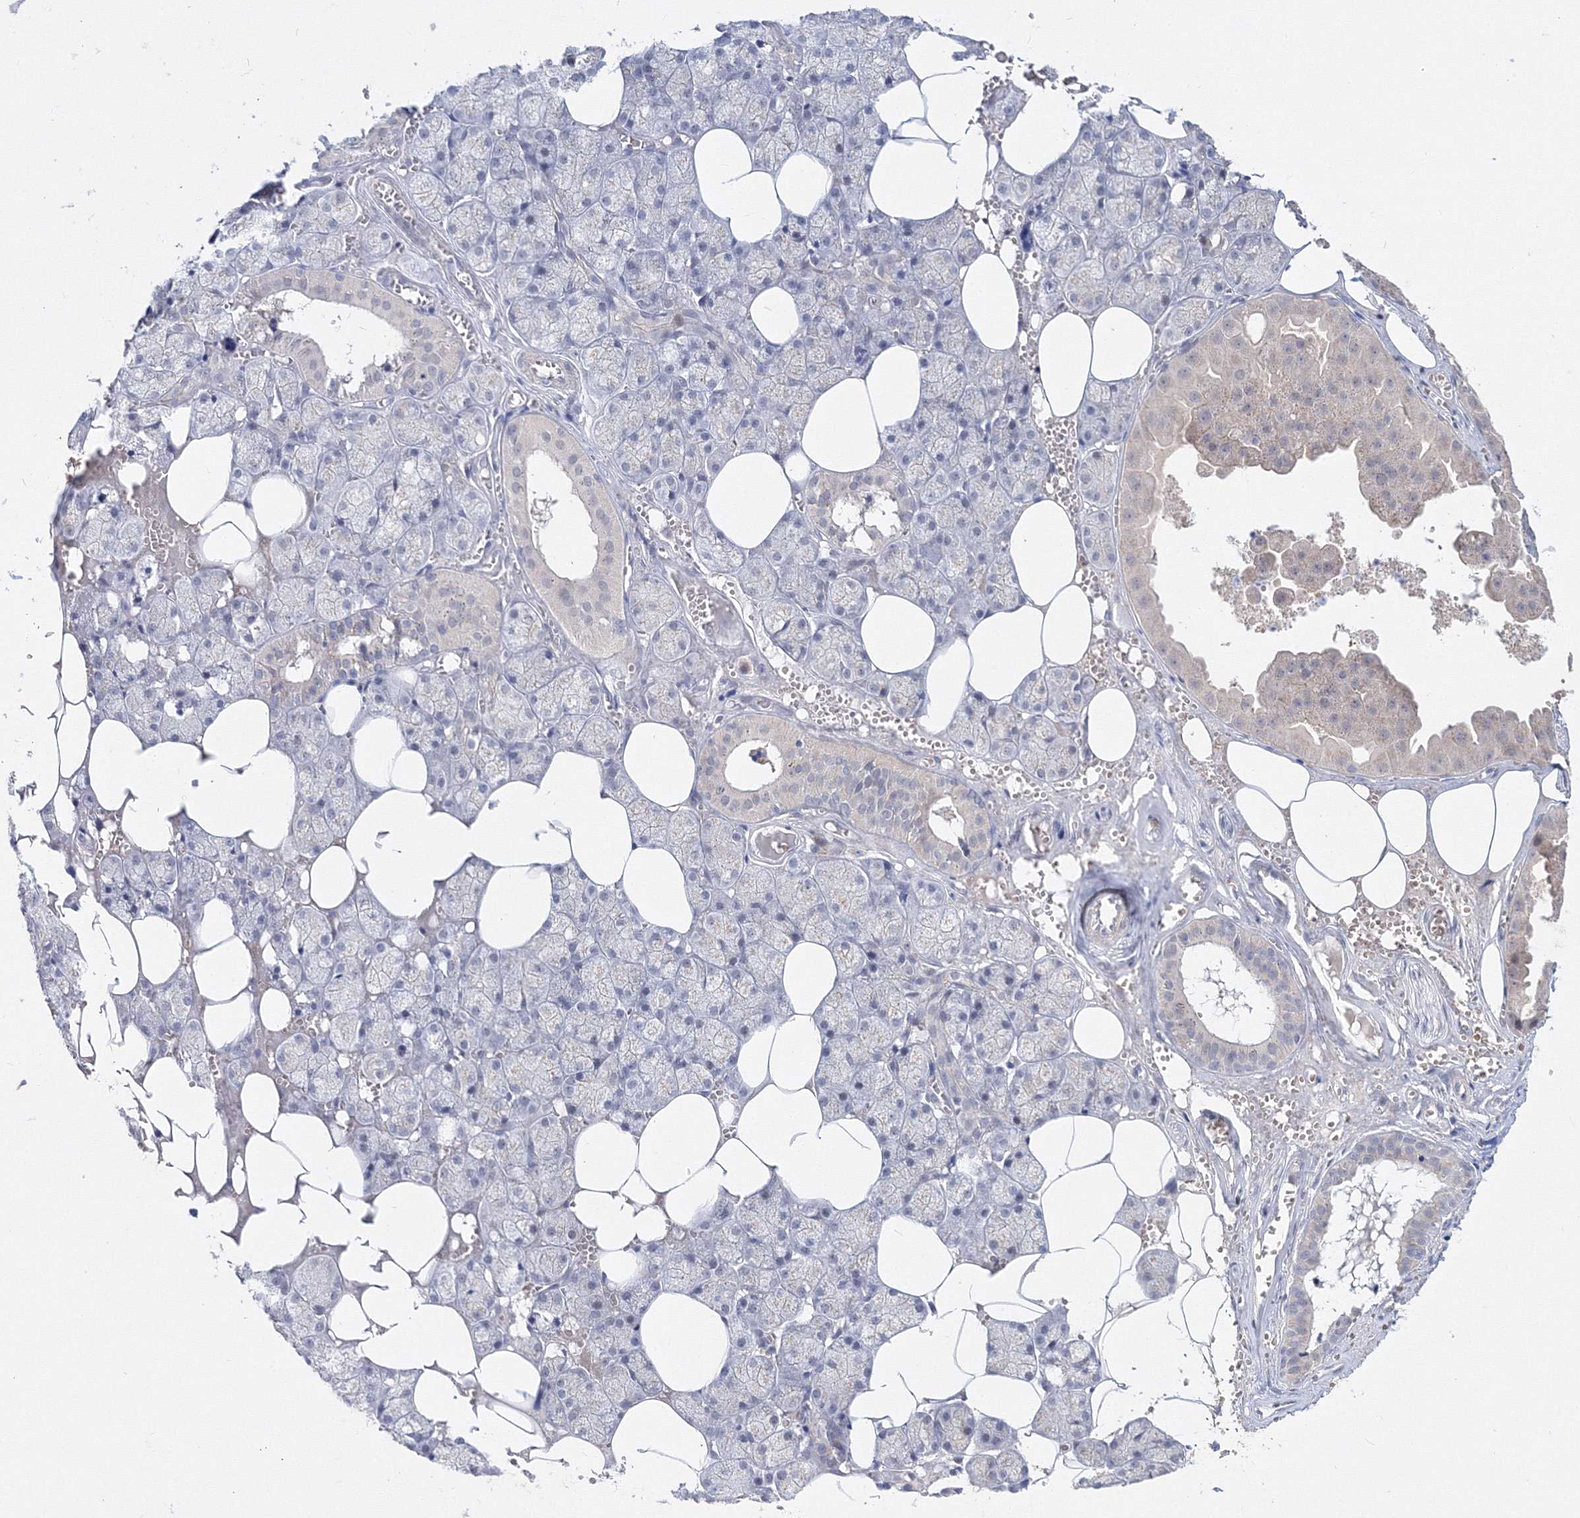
{"staining": {"intensity": "weak", "quantity": "<25%", "location": "cytoplasmic/membranous"}, "tissue": "salivary gland", "cell_type": "Glandular cells", "image_type": "normal", "snomed": [{"axis": "morphology", "description": "Normal tissue, NOS"}, {"axis": "topography", "description": "Salivary gland"}], "caption": "This micrograph is of normal salivary gland stained with immunohistochemistry (IHC) to label a protein in brown with the nuclei are counter-stained blue. There is no positivity in glandular cells.", "gene": "C11orf52", "patient": {"sex": "male", "age": 62}}